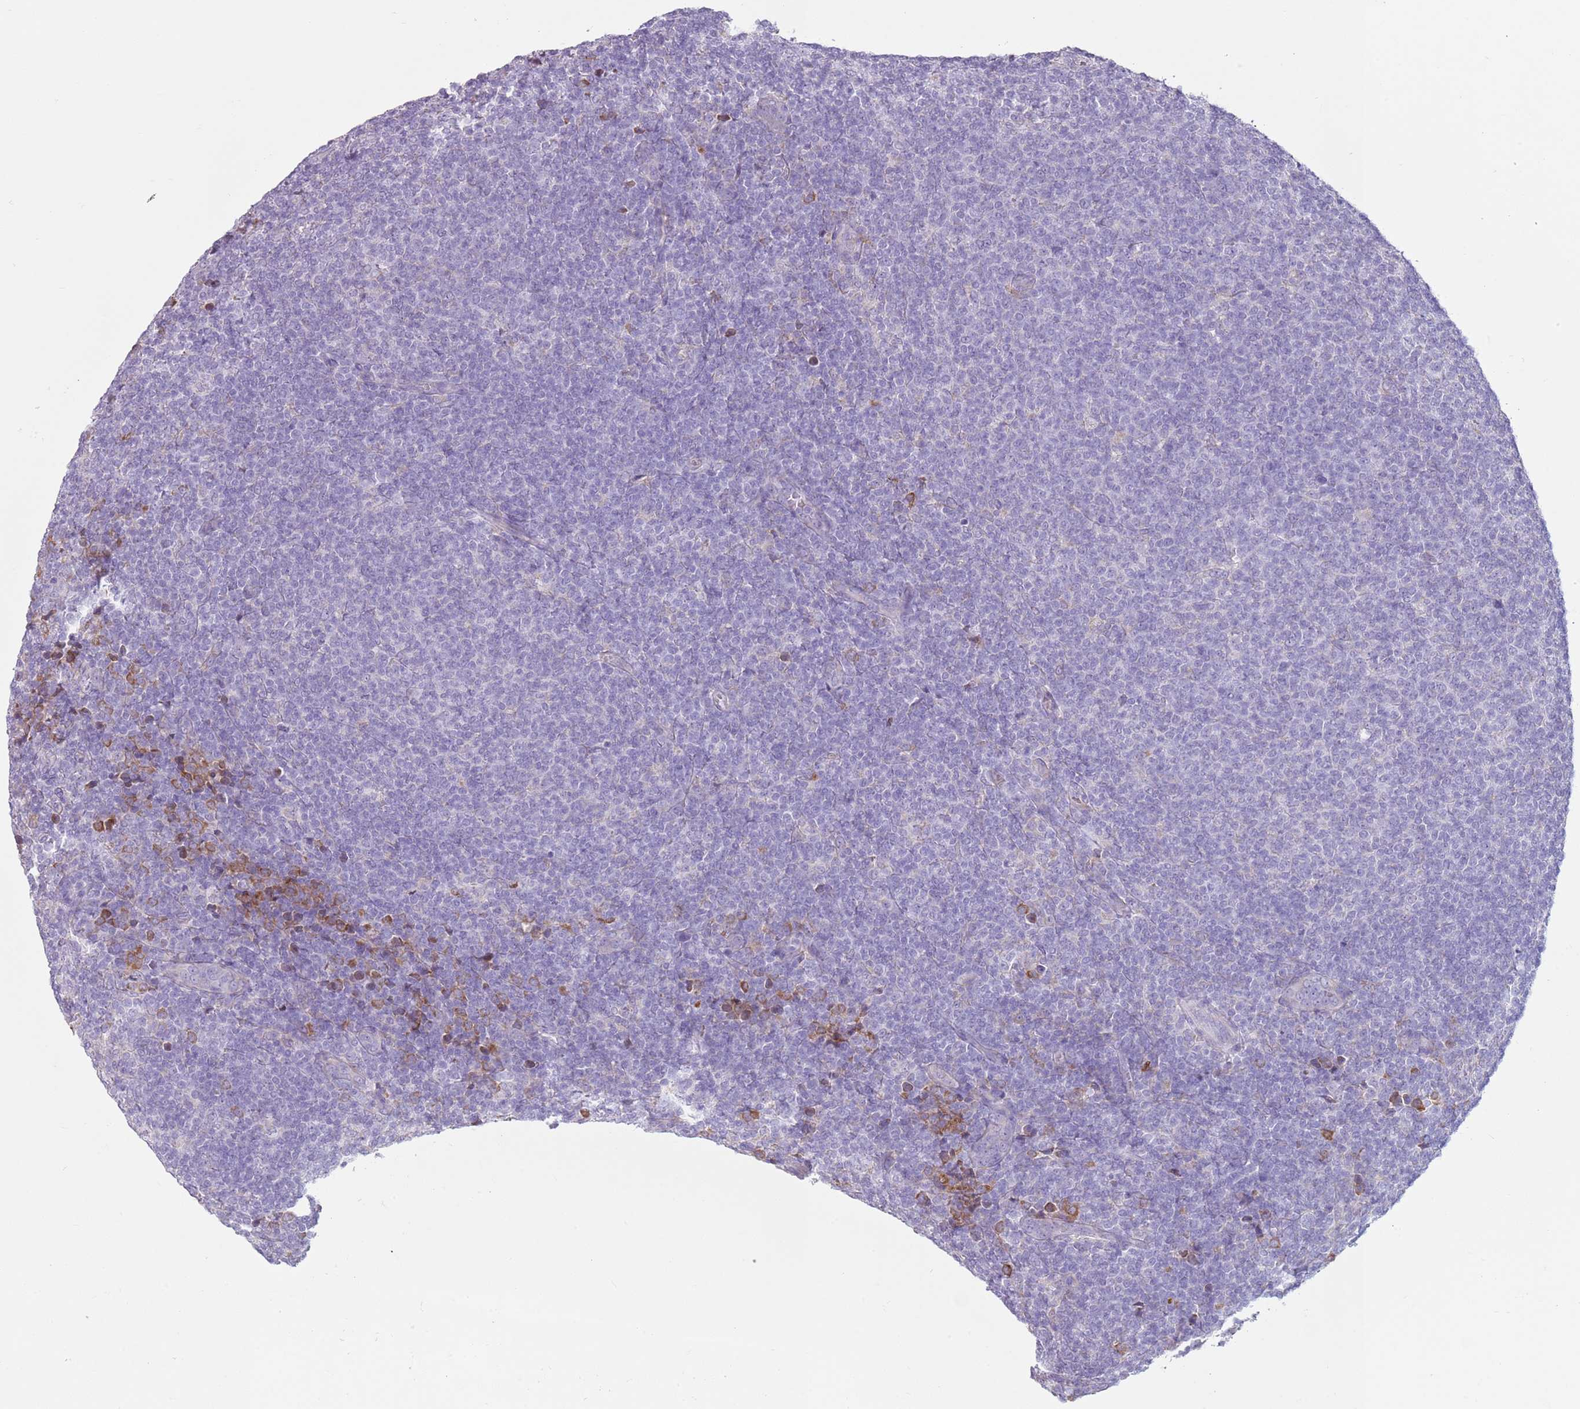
{"staining": {"intensity": "negative", "quantity": "none", "location": "none"}, "tissue": "lymphoma", "cell_type": "Tumor cells", "image_type": "cancer", "snomed": [{"axis": "morphology", "description": "Malignant lymphoma, non-Hodgkin's type, Low grade"}, {"axis": "topography", "description": "Lymph node"}], "caption": "IHC of lymphoma reveals no expression in tumor cells. (Brightfield microscopy of DAB IHC at high magnification).", "gene": "HYOU1", "patient": {"sex": "male", "age": 66}}